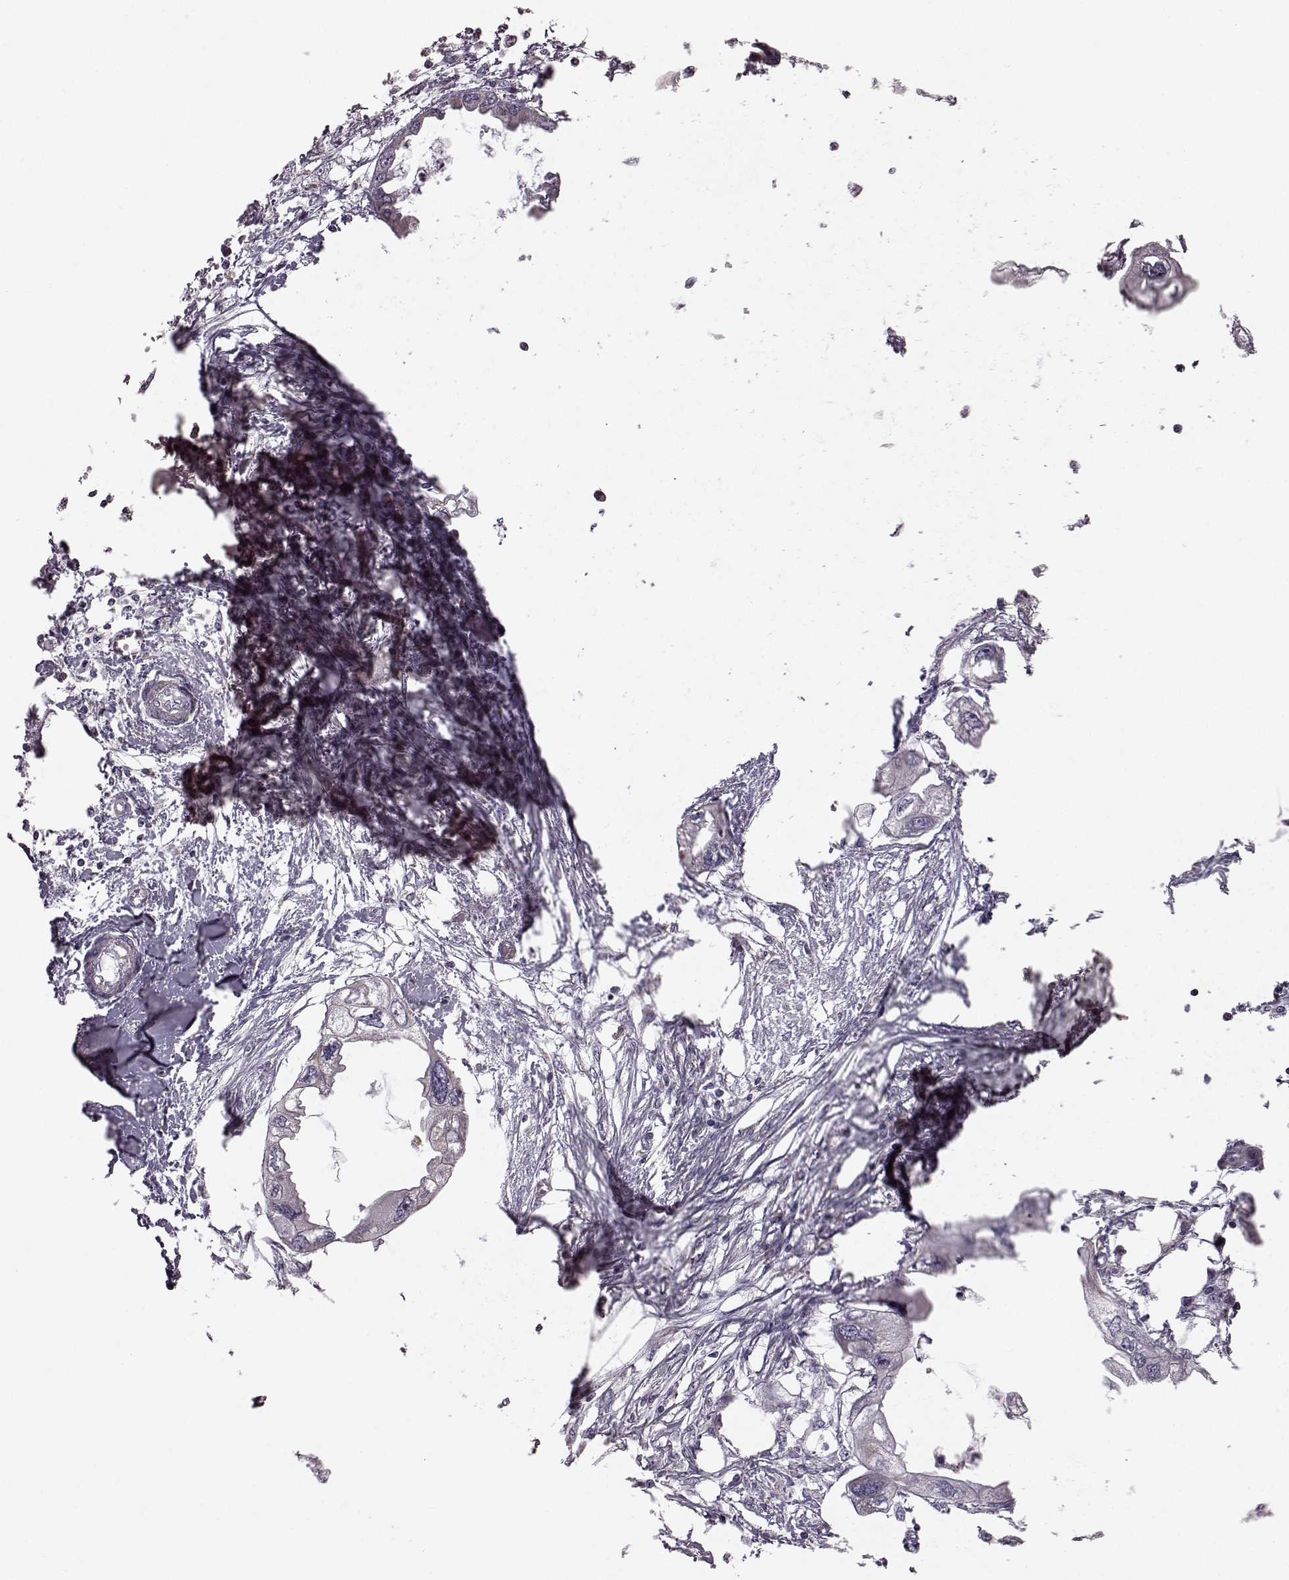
{"staining": {"intensity": "negative", "quantity": "none", "location": "none"}, "tissue": "endometrial cancer", "cell_type": "Tumor cells", "image_type": "cancer", "snomed": [{"axis": "morphology", "description": "Adenocarcinoma, NOS"}, {"axis": "morphology", "description": "Adenocarcinoma, metastatic, NOS"}, {"axis": "topography", "description": "Adipose tissue"}, {"axis": "topography", "description": "Endometrium"}], "caption": "Immunohistochemistry (IHC) photomicrograph of neoplastic tissue: endometrial cancer (adenocarcinoma) stained with DAB reveals no significant protein staining in tumor cells. (DAB immunohistochemistry (IHC) visualized using brightfield microscopy, high magnification).", "gene": "ATP5MF", "patient": {"sex": "female", "age": 67}}